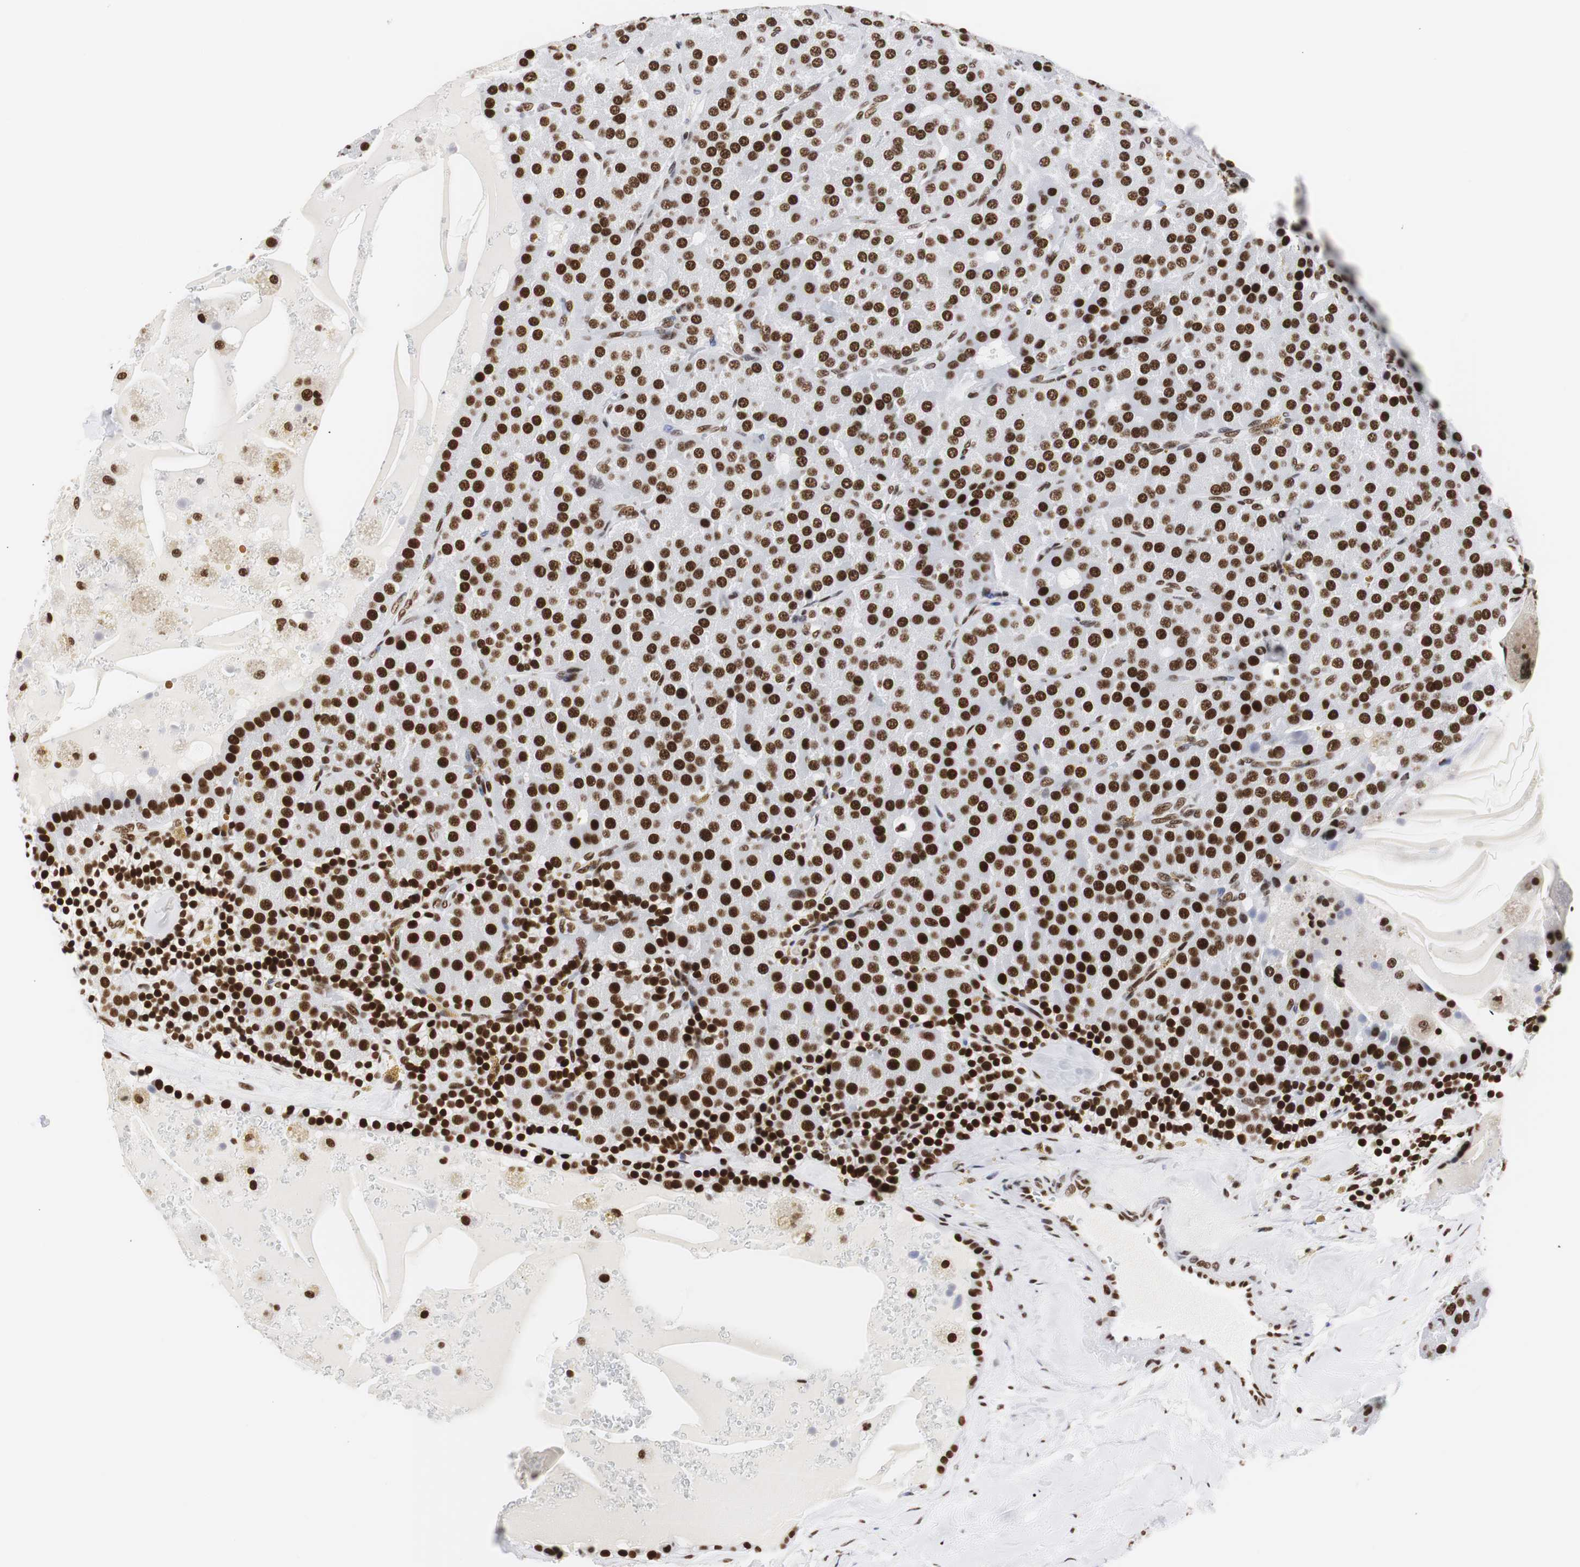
{"staining": {"intensity": "strong", "quantity": "25%-75%", "location": "nuclear"}, "tissue": "parathyroid gland", "cell_type": "Glandular cells", "image_type": "normal", "snomed": [{"axis": "morphology", "description": "Normal tissue, NOS"}, {"axis": "morphology", "description": "Adenoma, NOS"}, {"axis": "topography", "description": "Parathyroid gland"}], "caption": "Immunohistochemical staining of benign parathyroid gland reveals high levels of strong nuclear expression in approximately 25%-75% of glandular cells. (Brightfield microscopy of DAB IHC at high magnification).", "gene": "HNRNPH2", "patient": {"sex": "female", "age": 86}}